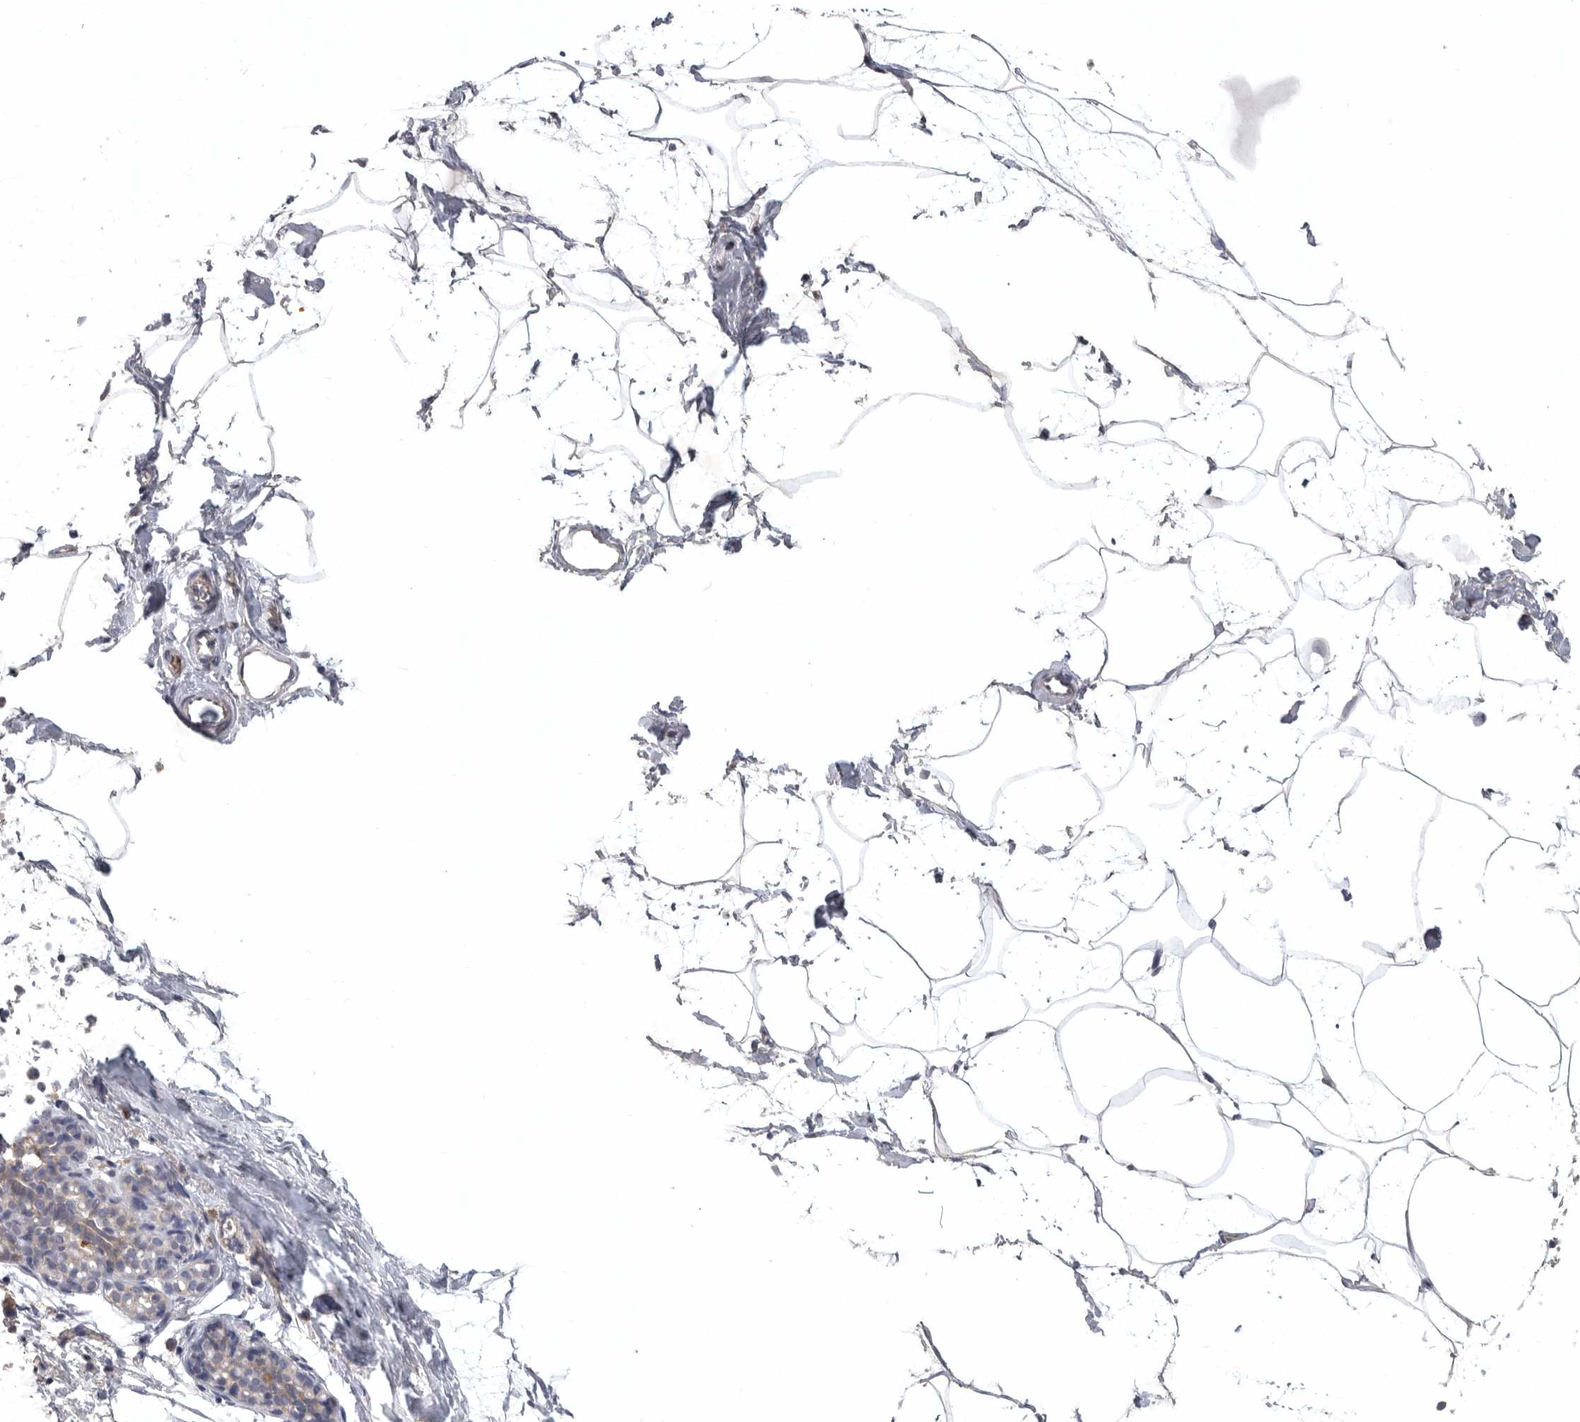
{"staining": {"intensity": "negative", "quantity": "none", "location": "none"}, "tissue": "breast", "cell_type": "Adipocytes", "image_type": "normal", "snomed": [{"axis": "morphology", "description": "Normal tissue, NOS"}, {"axis": "topography", "description": "Breast"}], "caption": "High magnification brightfield microscopy of benign breast stained with DAB (3,3'-diaminobenzidine) (brown) and counterstained with hematoxylin (blue): adipocytes show no significant positivity. (DAB IHC visualized using brightfield microscopy, high magnification).", "gene": "C1orf109", "patient": {"sex": "female", "age": 62}}